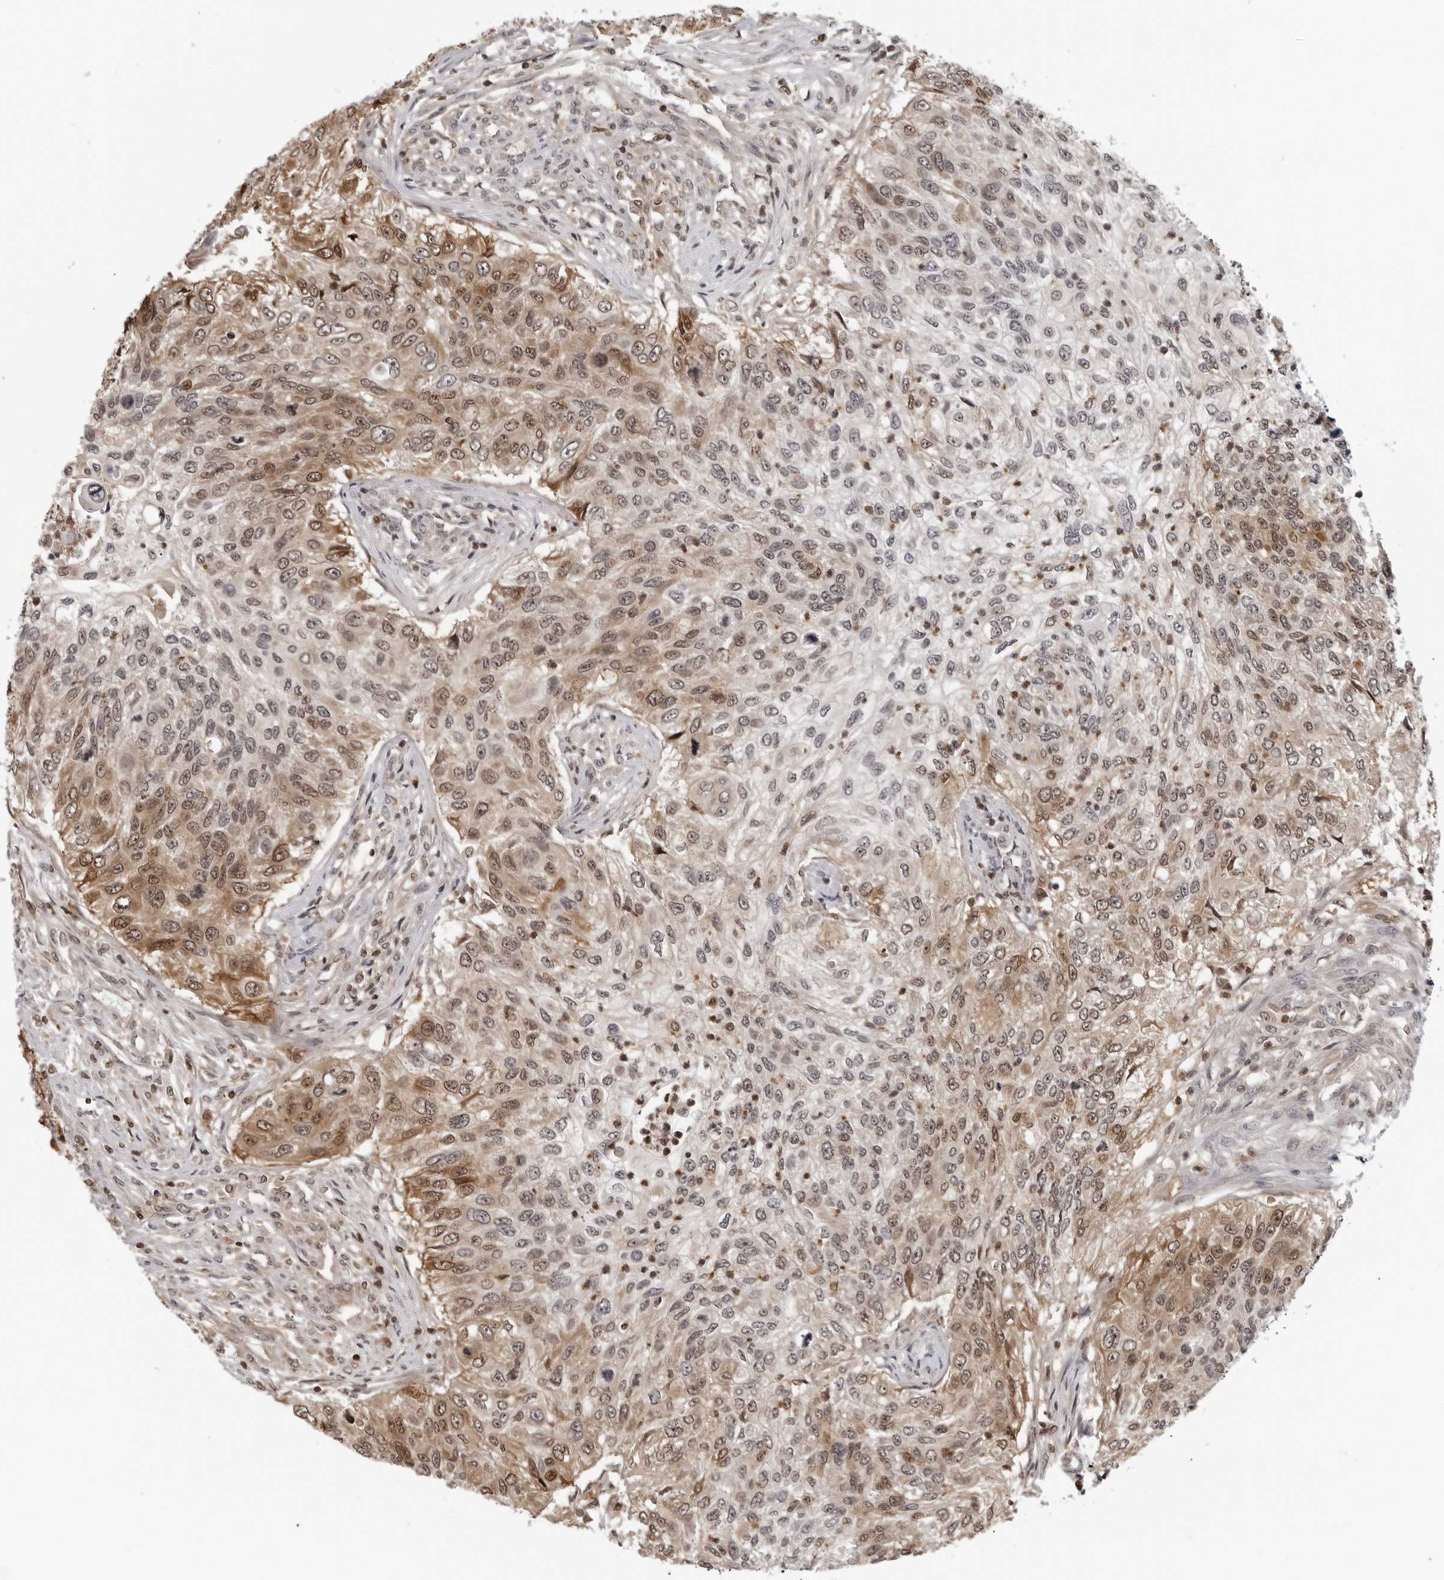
{"staining": {"intensity": "moderate", "quantity": "25%-75%", "location": "cytoplasmic/membranous,nuclear"}, "tissue": "urothelial cancer", "cell_type": "Tumor cells", "image_type": "cancer", "snomed": [{"axis": "morphology", "description": "Urothelial carcinoma, High grade"}, {"axis": "topography", "description": "Urinary bladder"}], "caption": "Urothelial cancer stained with a protein marker demonstrates moderate staining in tumor cells.", "gene": "HSPH1", "patient": {"sex": "female", "age": 60}}